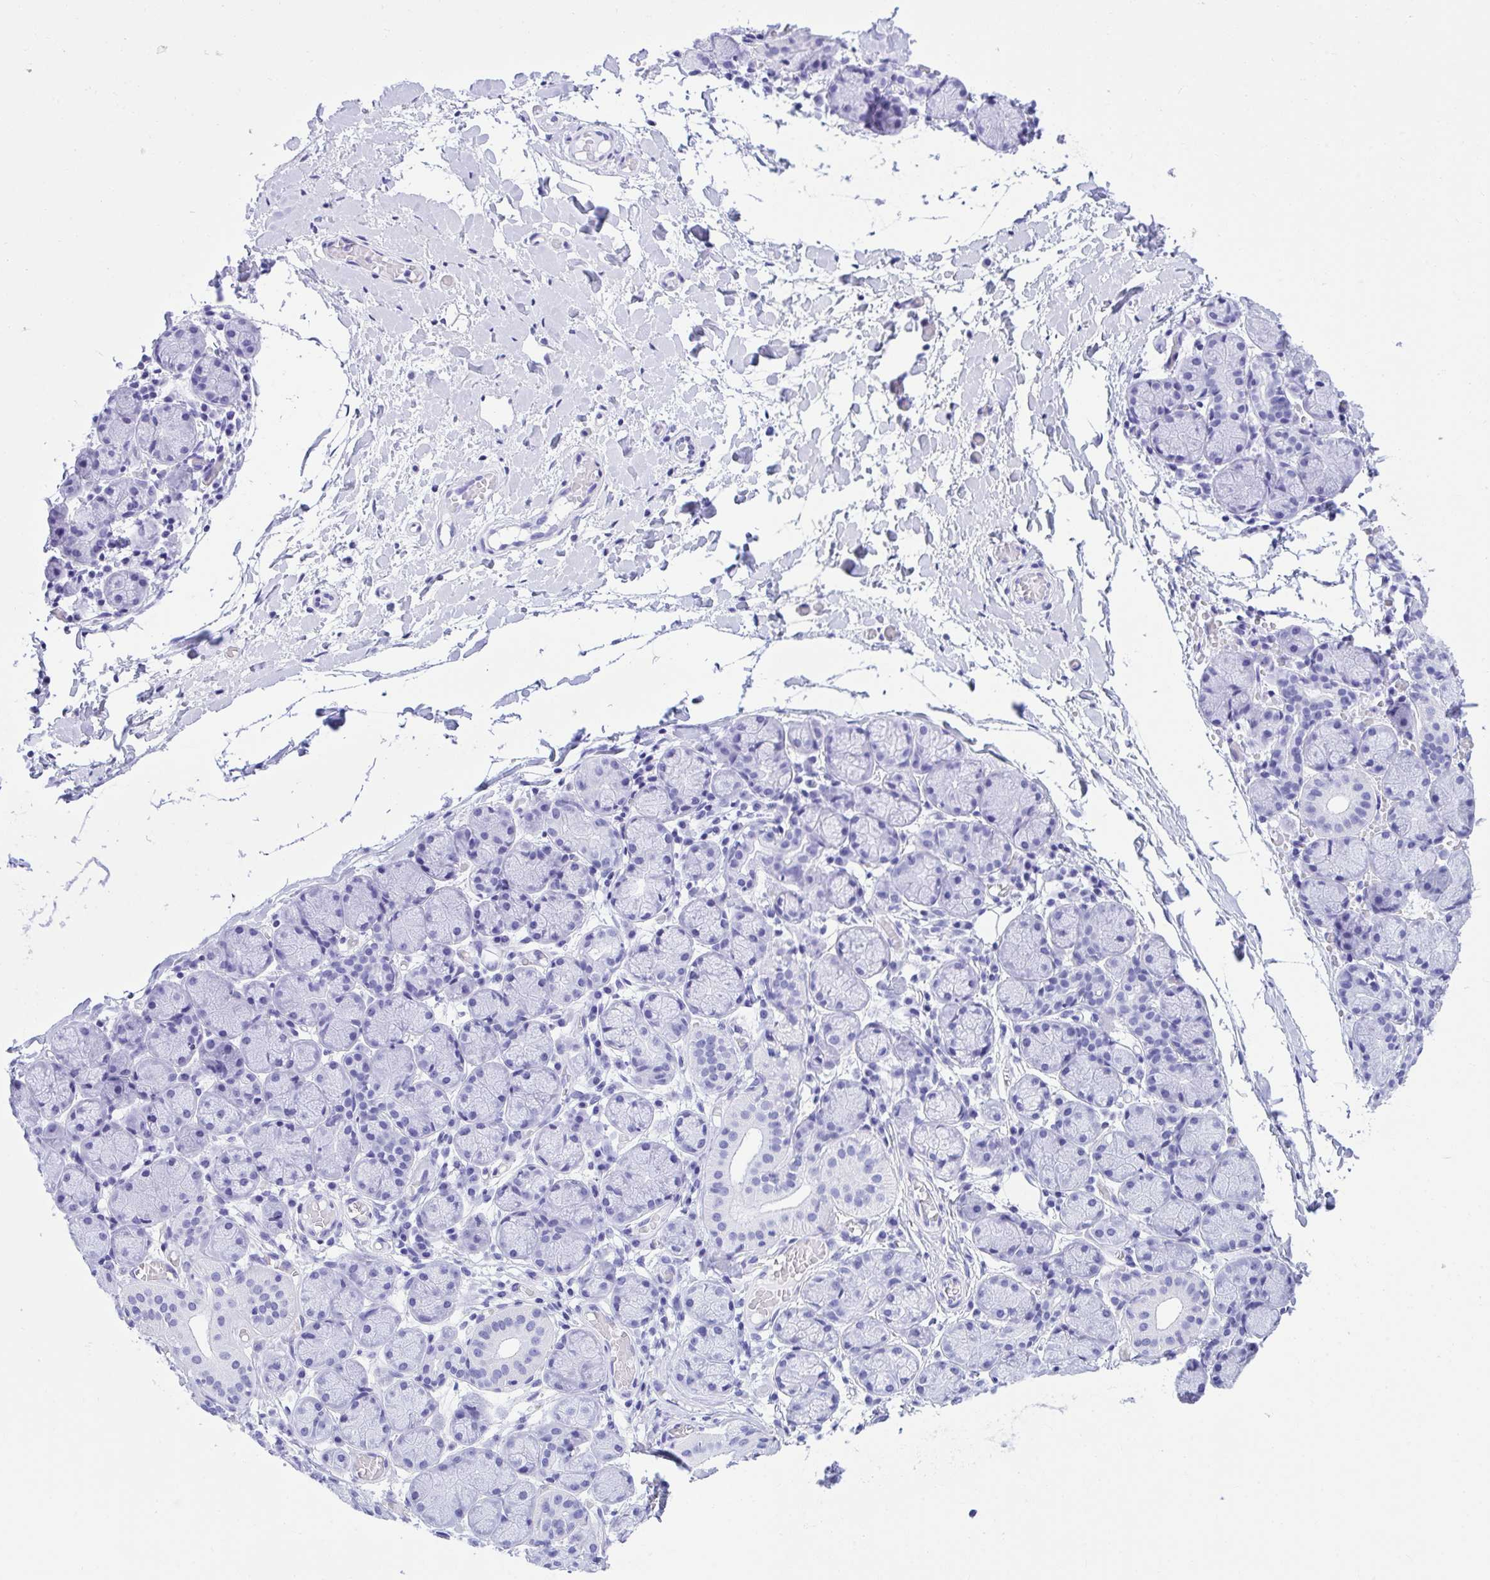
{"staining": {"intensity": "negative", "quantity": "none", "location": "none"}, "tissue": "salivary gland", "cell_type": "Glandular cells", "image_type": "normal", "snomed": [{"axis": "morphology", "description": "Normal tissue, NOS"}, {"axis": "topography", "description": "Salivary gland"}], "caption": "Immunohistochemical staining of benign human salivary gland displays no significant positivity in glandular cells.", "gene": "TLN2", "patient": {"sex": "female", "age": 24}}